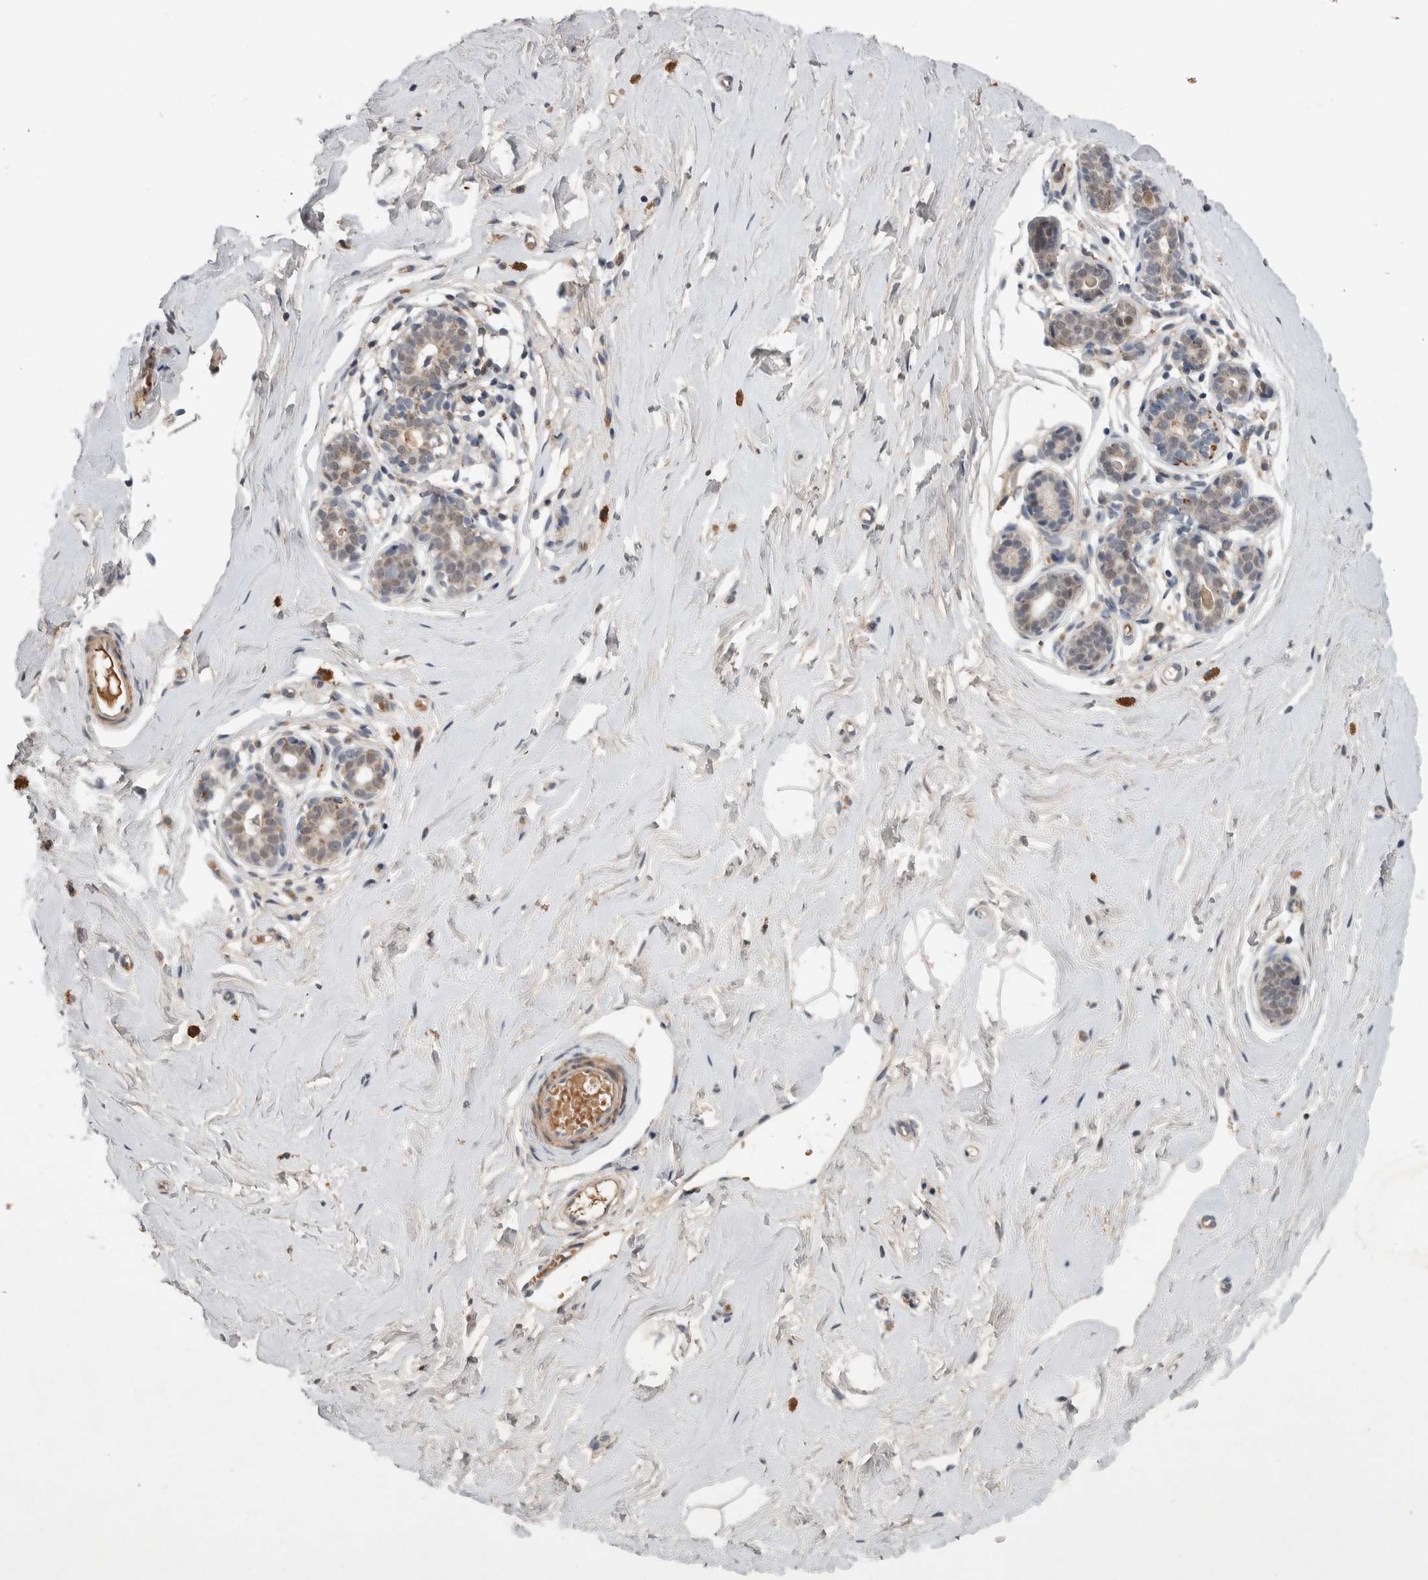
{"staining": {"intensity": "negative", "quantity": "none", "location": "none"}, "tissue": "breast", "cell_type": "Adipocytes", "image_type": "normal", "snomed": [{"axis": "morphology", "description": "Normal tissue, NOS"}, {"axis": "topography", "description": "Breast"}], "caption": "Image shows no protein expression in adipocytes of normal breast. (DAB (3,3'-diaminobenzidine) IHC with hematoxylin counter stain).", "gene": "CHRM3", "patient": {"sex": "female", "age": 23}}